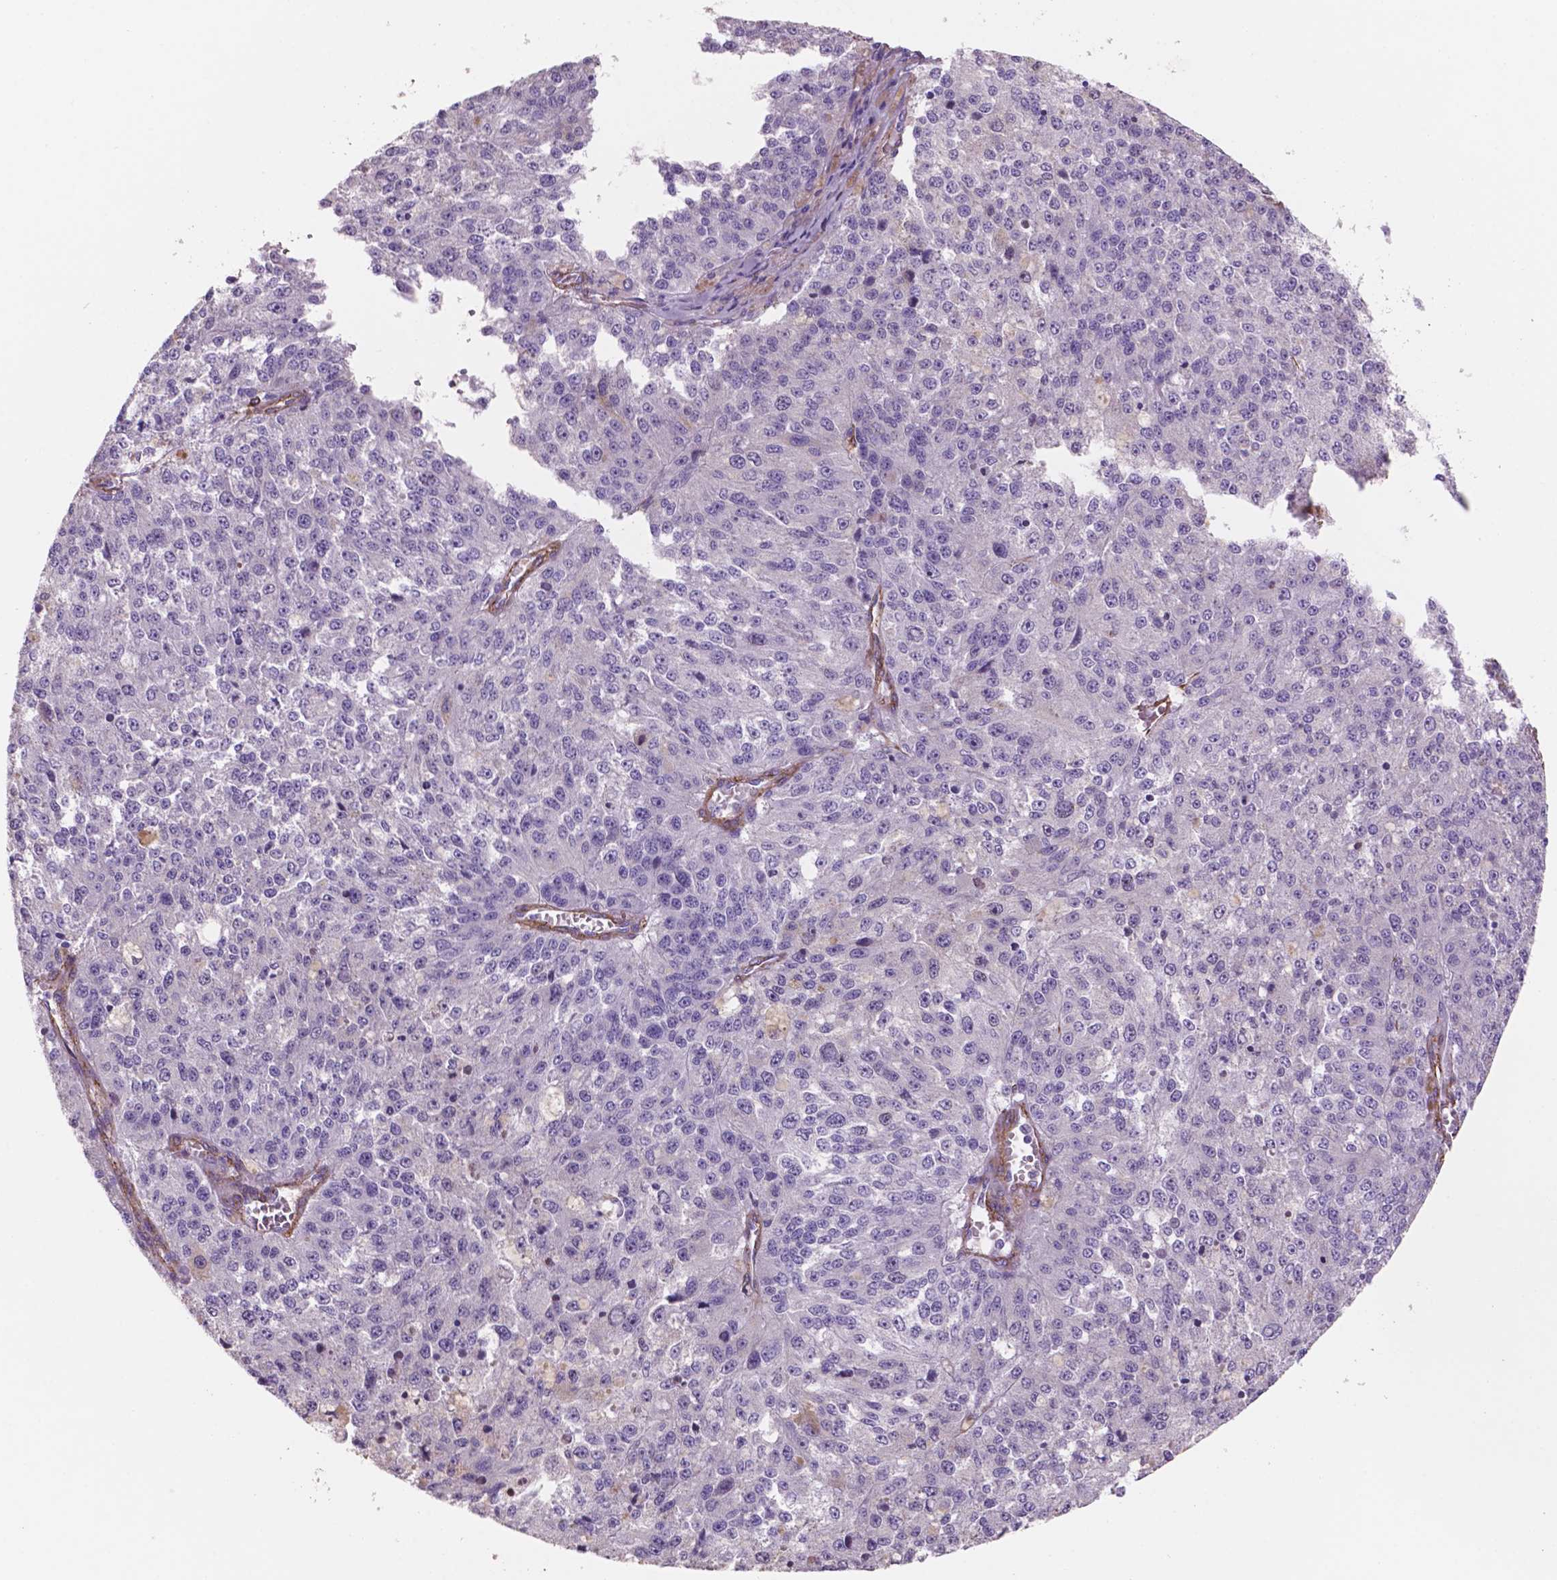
{"staining": {"intensity": "negative", "quantity": "none", "location": "none"}, "tissue": "melanoma", "cell_type": "Tumor cells", "image_type": "cancer", "snomed": [{"axis": "morphology", "description": "Malignant melanoma, Metastatic site"}, {"axis": "topography", "description": "Lymph node"}], "caption": "Histopathology image shows no protein positivity in tumor cells of malignant melanoma (metastatic site) tissue.", "gene": "TOR2A", "patient": {"sex": "female", "age": 64}}